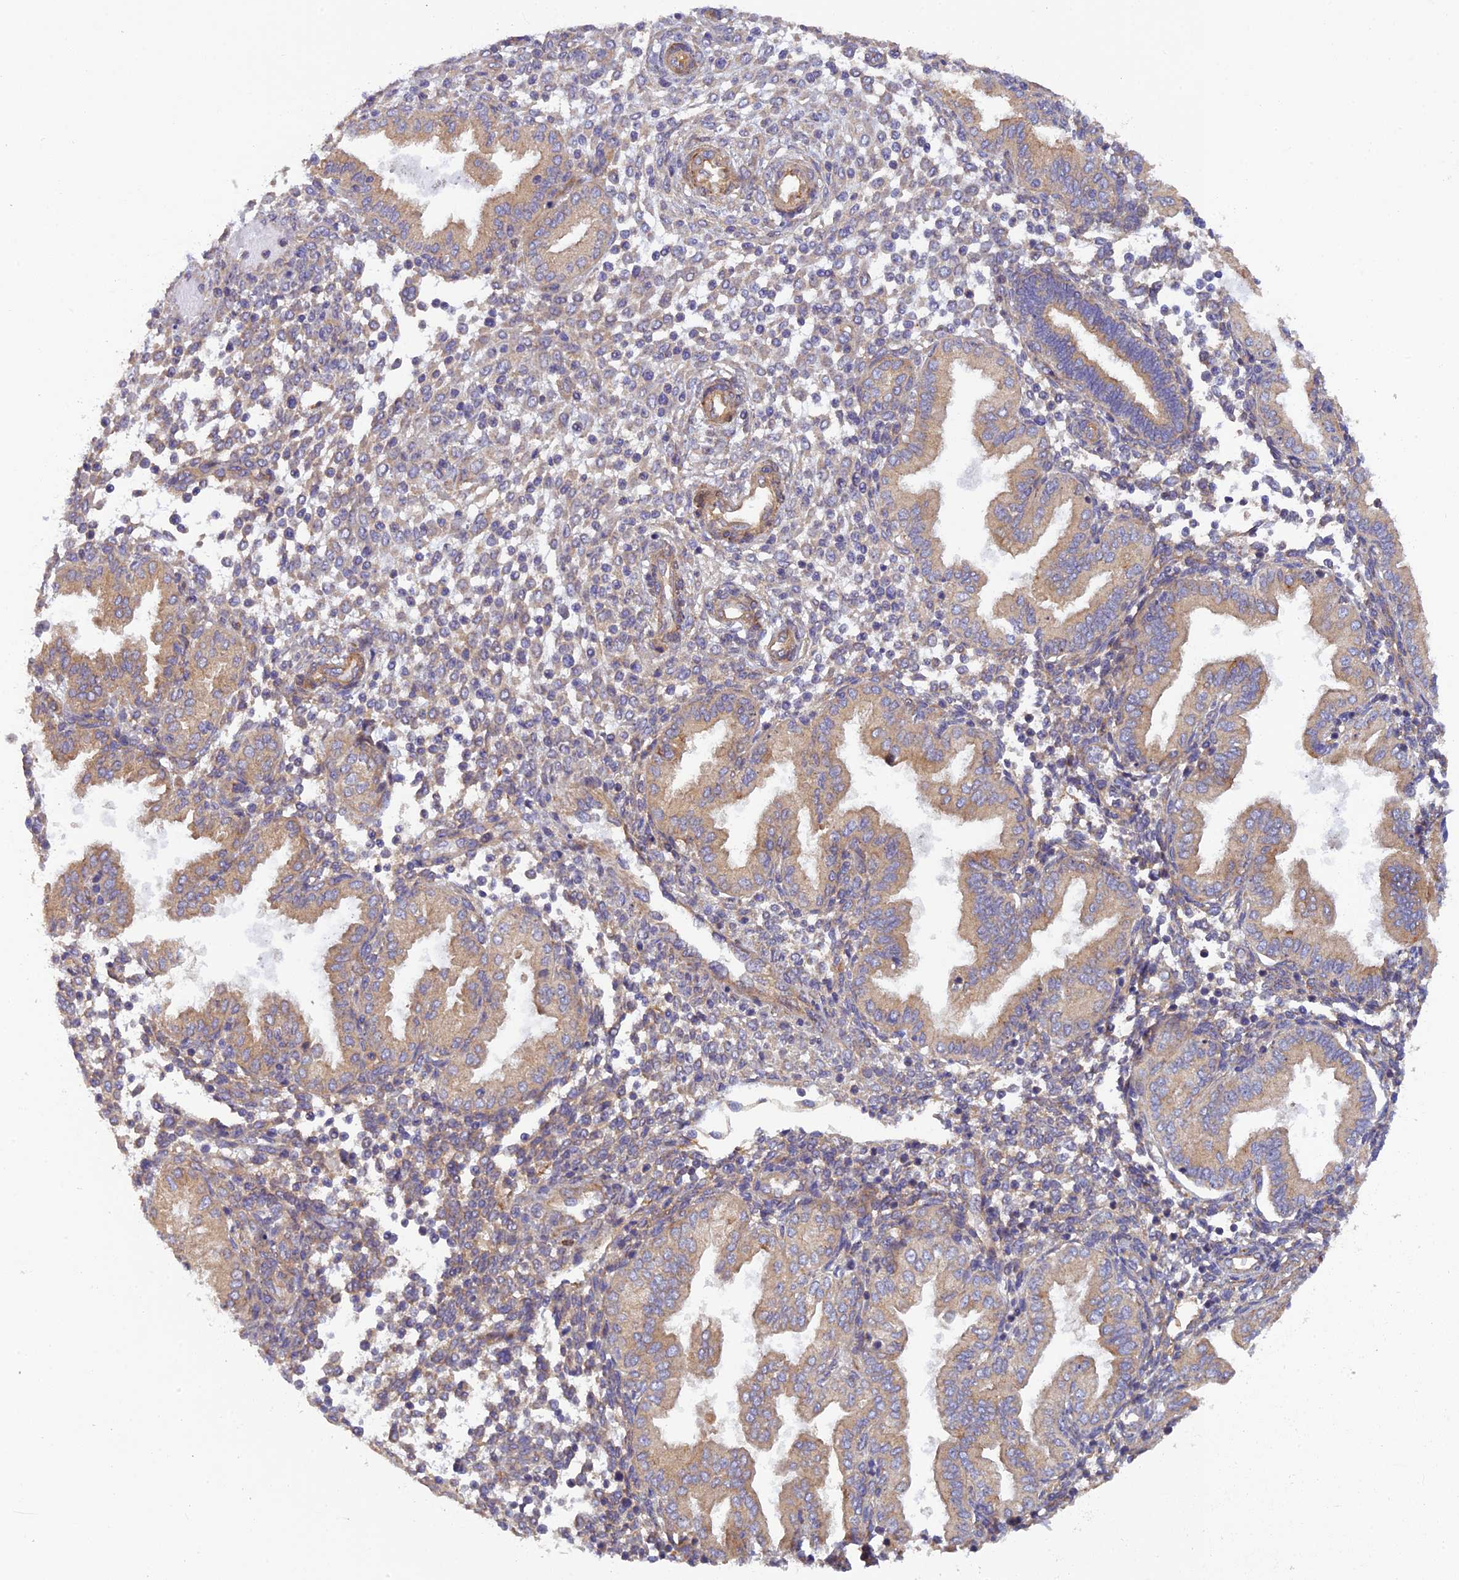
{"staining": {"intensity": "weak", "quantity": "<25%", "location": "cytoplasmic/membranous"}, "tissue": "endometrium", "cell_type": "Cells in endometrial stroma", "image_type": "normal", "snomed": [{"axis": "morphology", "description": "Normal tissue, NOS"}, {"axis": "topography", "description": "Endometrium"}], "caption": "There is no significant staining in cells in endometrial stroma of endometrium. (DAB (3,3'-diaminobenzidine) IHC with hematoxylin counter stain).", "gene": "ADAMTS15", "patient": {"sex": "female", "age": 53}}